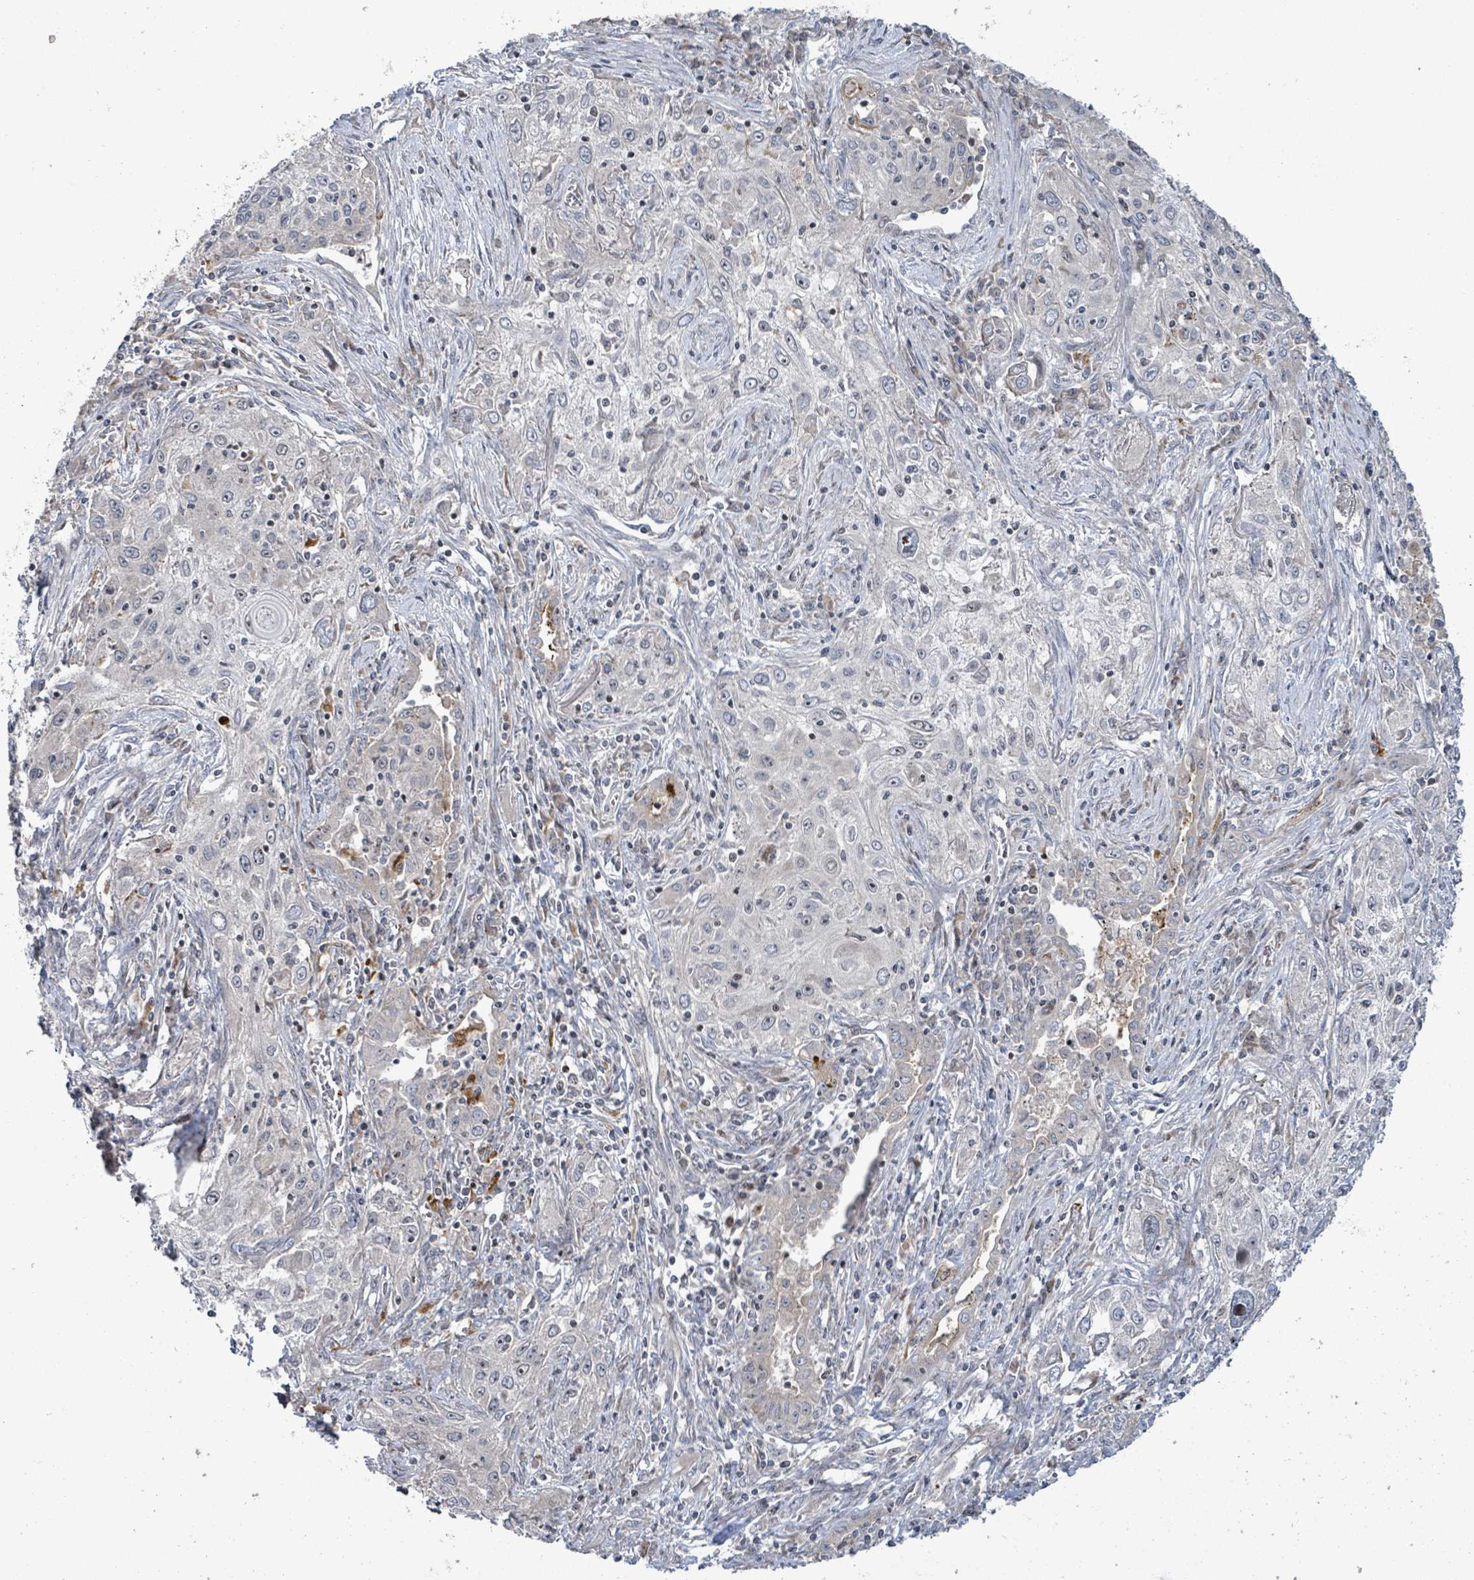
{"staining": {"intensity": "negative", "quantity": "none", "location": "none"}, "tissue": "lung cancer", "cell_type": "Tumor cells", "image_type": "cancer", "snomed": [{"axis": "morphology", "description": "Squamous cell carcinoma, NOS"}, {"axis": "topography", "description": "Lung"}], "caption": "The histopathology image shows no staining of tumor cells in lung cancer (squamous cell carcinoma). Brightfield microscopy of immunohistochemistry (IHC) stained with DAB (brown) and hematoxylin (blue), captured at high magnification.", "gene": "LILRA4", "patient": {"sex": "female", "age": 69}}